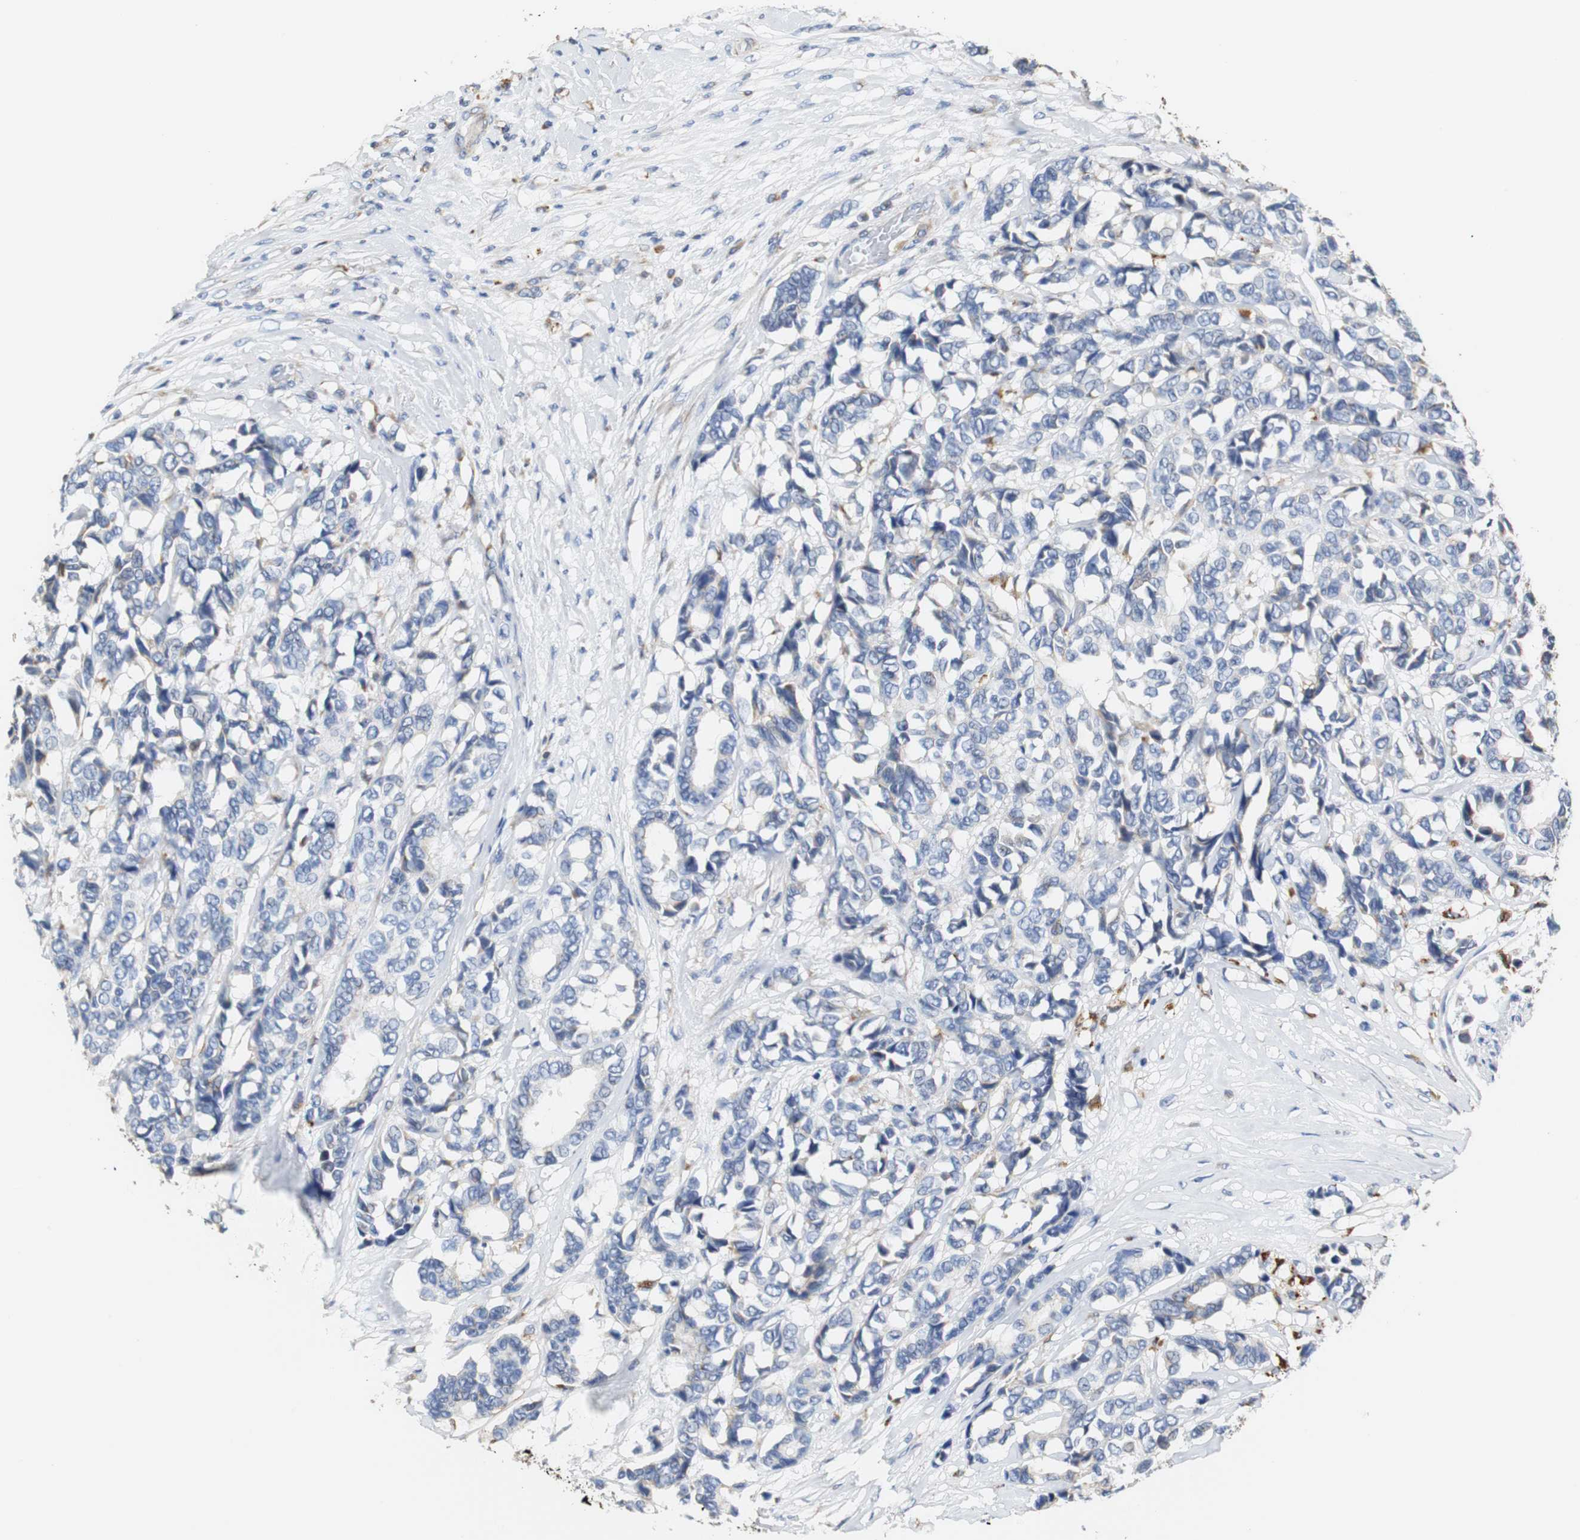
{"staining": {"intensity": "negative", "quantity": "none", "location": "none"}, "tissue": "breast cancer", "cell_type": "Tumor cells", "image_type": "cancer", "snomed": [{"axis": "morphology", "description": "Duct carcinoma"}, {"axis": "topography", "description": "Breast"}], "caption": "This is an immunohistochemistry histopathology image of intraductal carcinoma (breast). There is no expression in tumor cells.", "gene": "PCK1", "patient": {"sex": "female", "age": 87}}